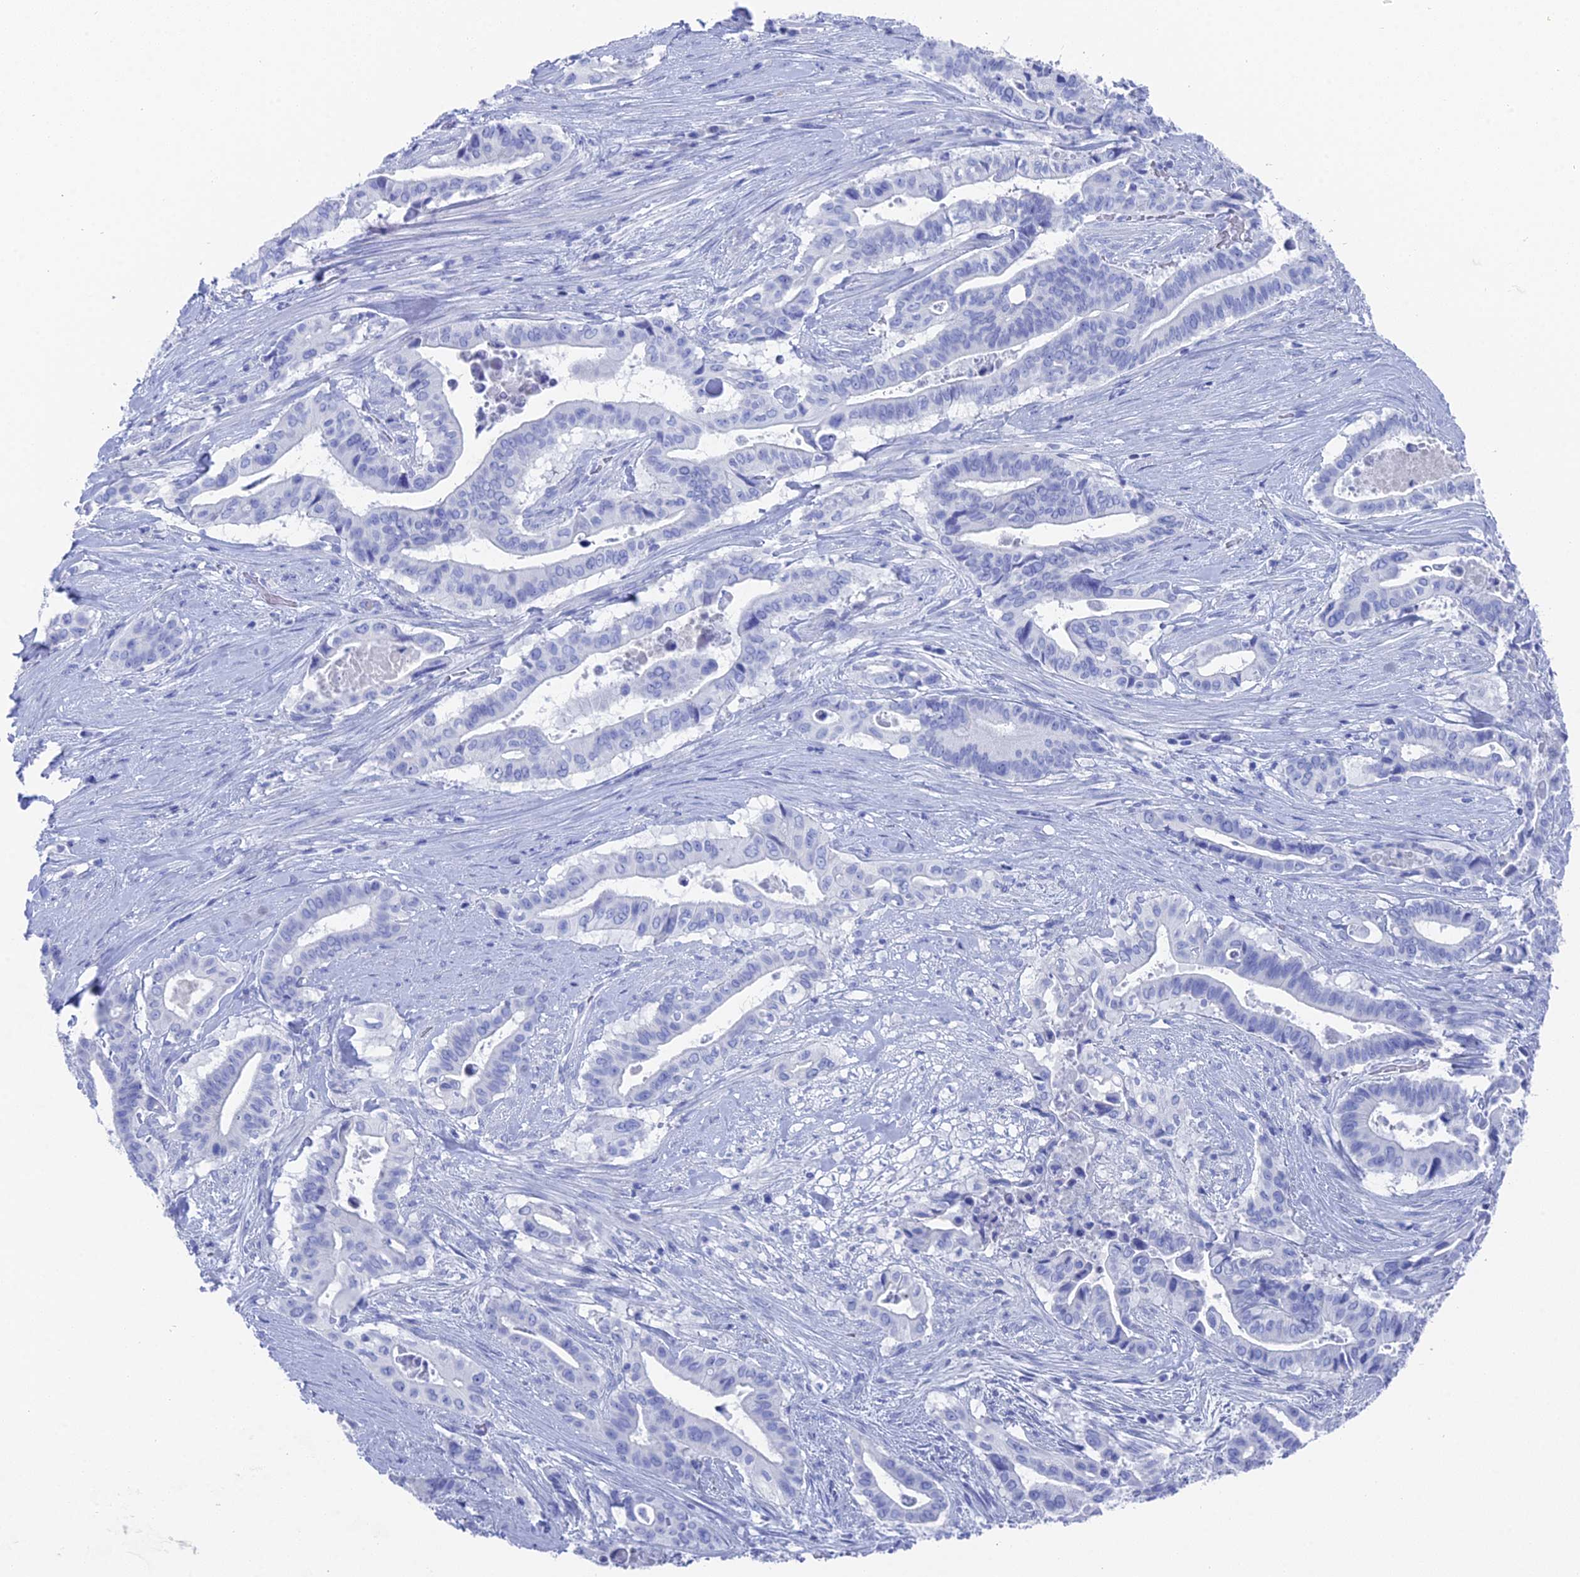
{"staining": {"intensity": "negative", "quantity": "none", "location": "none"}, "tissue": "pancreatic cancer", "cell_type": "Tumor cells", "image_type": "cancer", "snomed": [{"axis": "morphology", "description": "Adenocarcinoma, NOS"}, {"axis": "topography", "description": "Pancreas"}], "caption": "Tumor cells are negative for brown protein staining in pancreatic cancer (adenocarcinoma).", "gene": "ENPP3", "patient": {"sex": "female", "age": 77}}